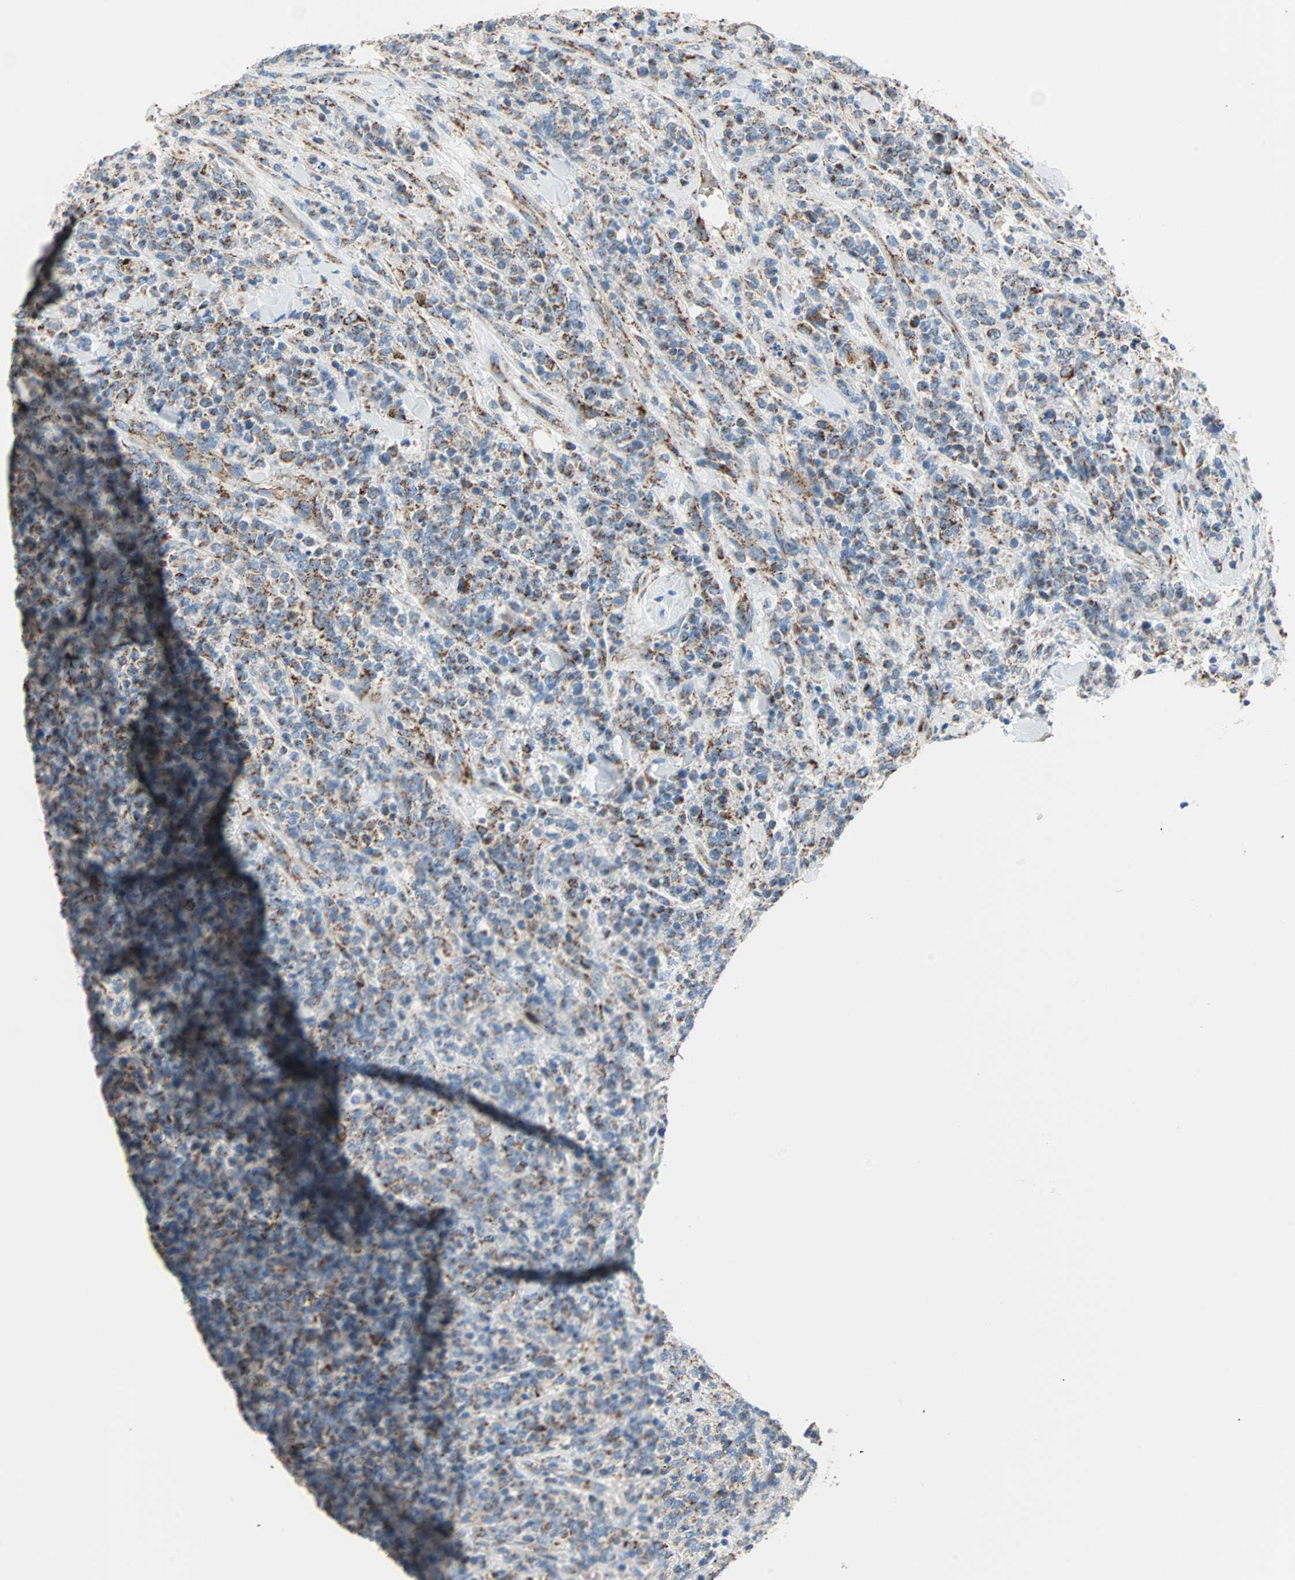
{"staining": {"intensity": "strong", "quantity": "25%-75%", "location": "cytoplasmic/membranous"}, "tissue": "lymphoma", "cell_type": "Tumor cells", "image_type": "cancer", "snomed": [{"axis": "morphology", "description": "Malignant lymphoma, non-Hodgkin's type, High grade"}, {"axis": "topography", "description": "Soft tissue"}], "caption": "Immunohistochemical staining of human lymphoma reveals strong cytoplasmic/membranous protein expression in about 25%-75% of tumor cells.", "gene": "TST", "patient": {"sex": "male", "age": 18}}